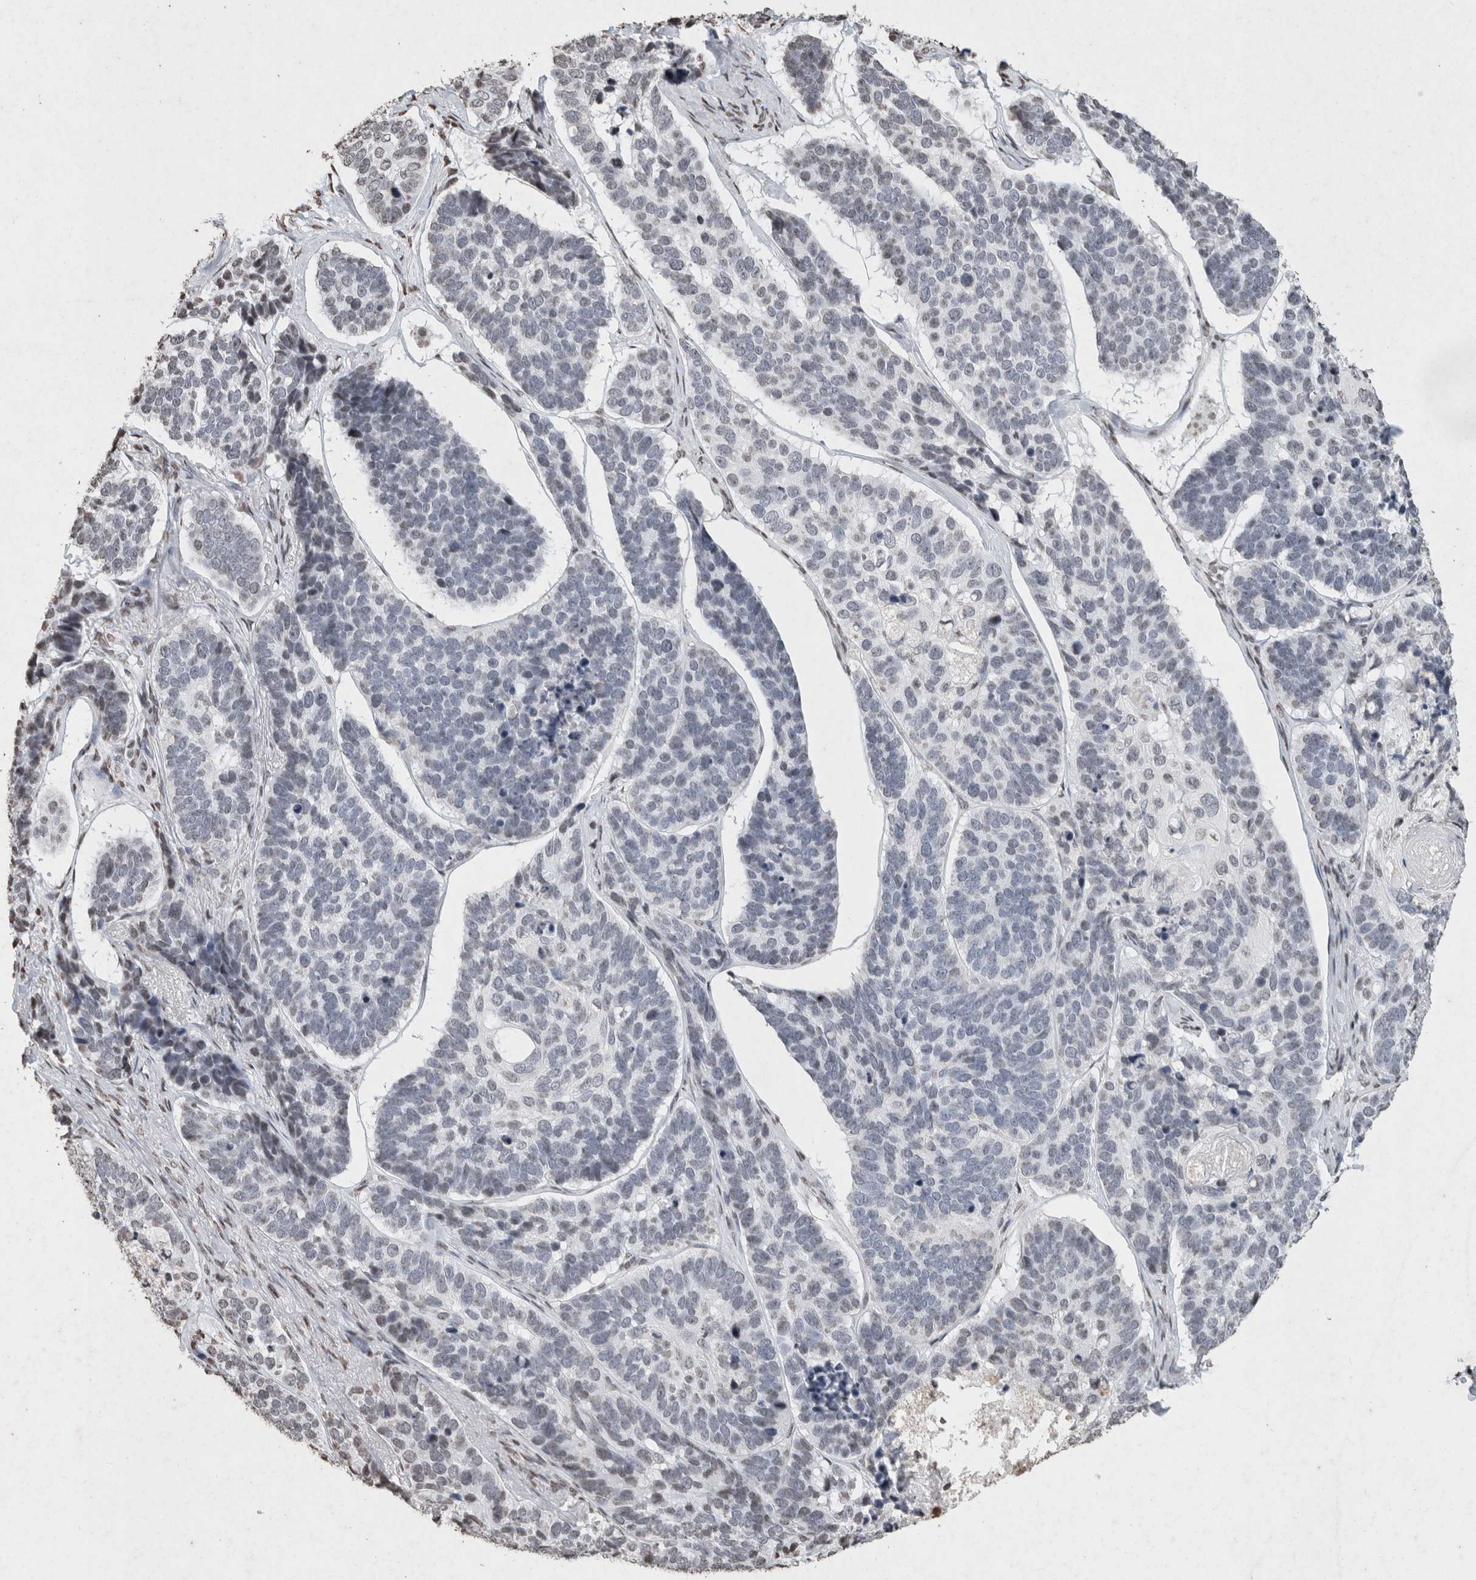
{"staining": {"intensity": "negative", "quantity": "none", "location": "none"}, "tissue": "skin cancer", "cell_type": "Tumor cells", "image_type": "cancer", "snomed": [{"axis": "morphology", "description": "Basal cell carcinoma"}, {"axis": "topography", "description": "Skin"}], "caption": "DAB immunohistochemical staining of skin cancer (basal cell carcinoma) reveals no significant positivity in tumor cells.", "gene": "CNTN1", "patient": {"sex": "male", "age": 62}}